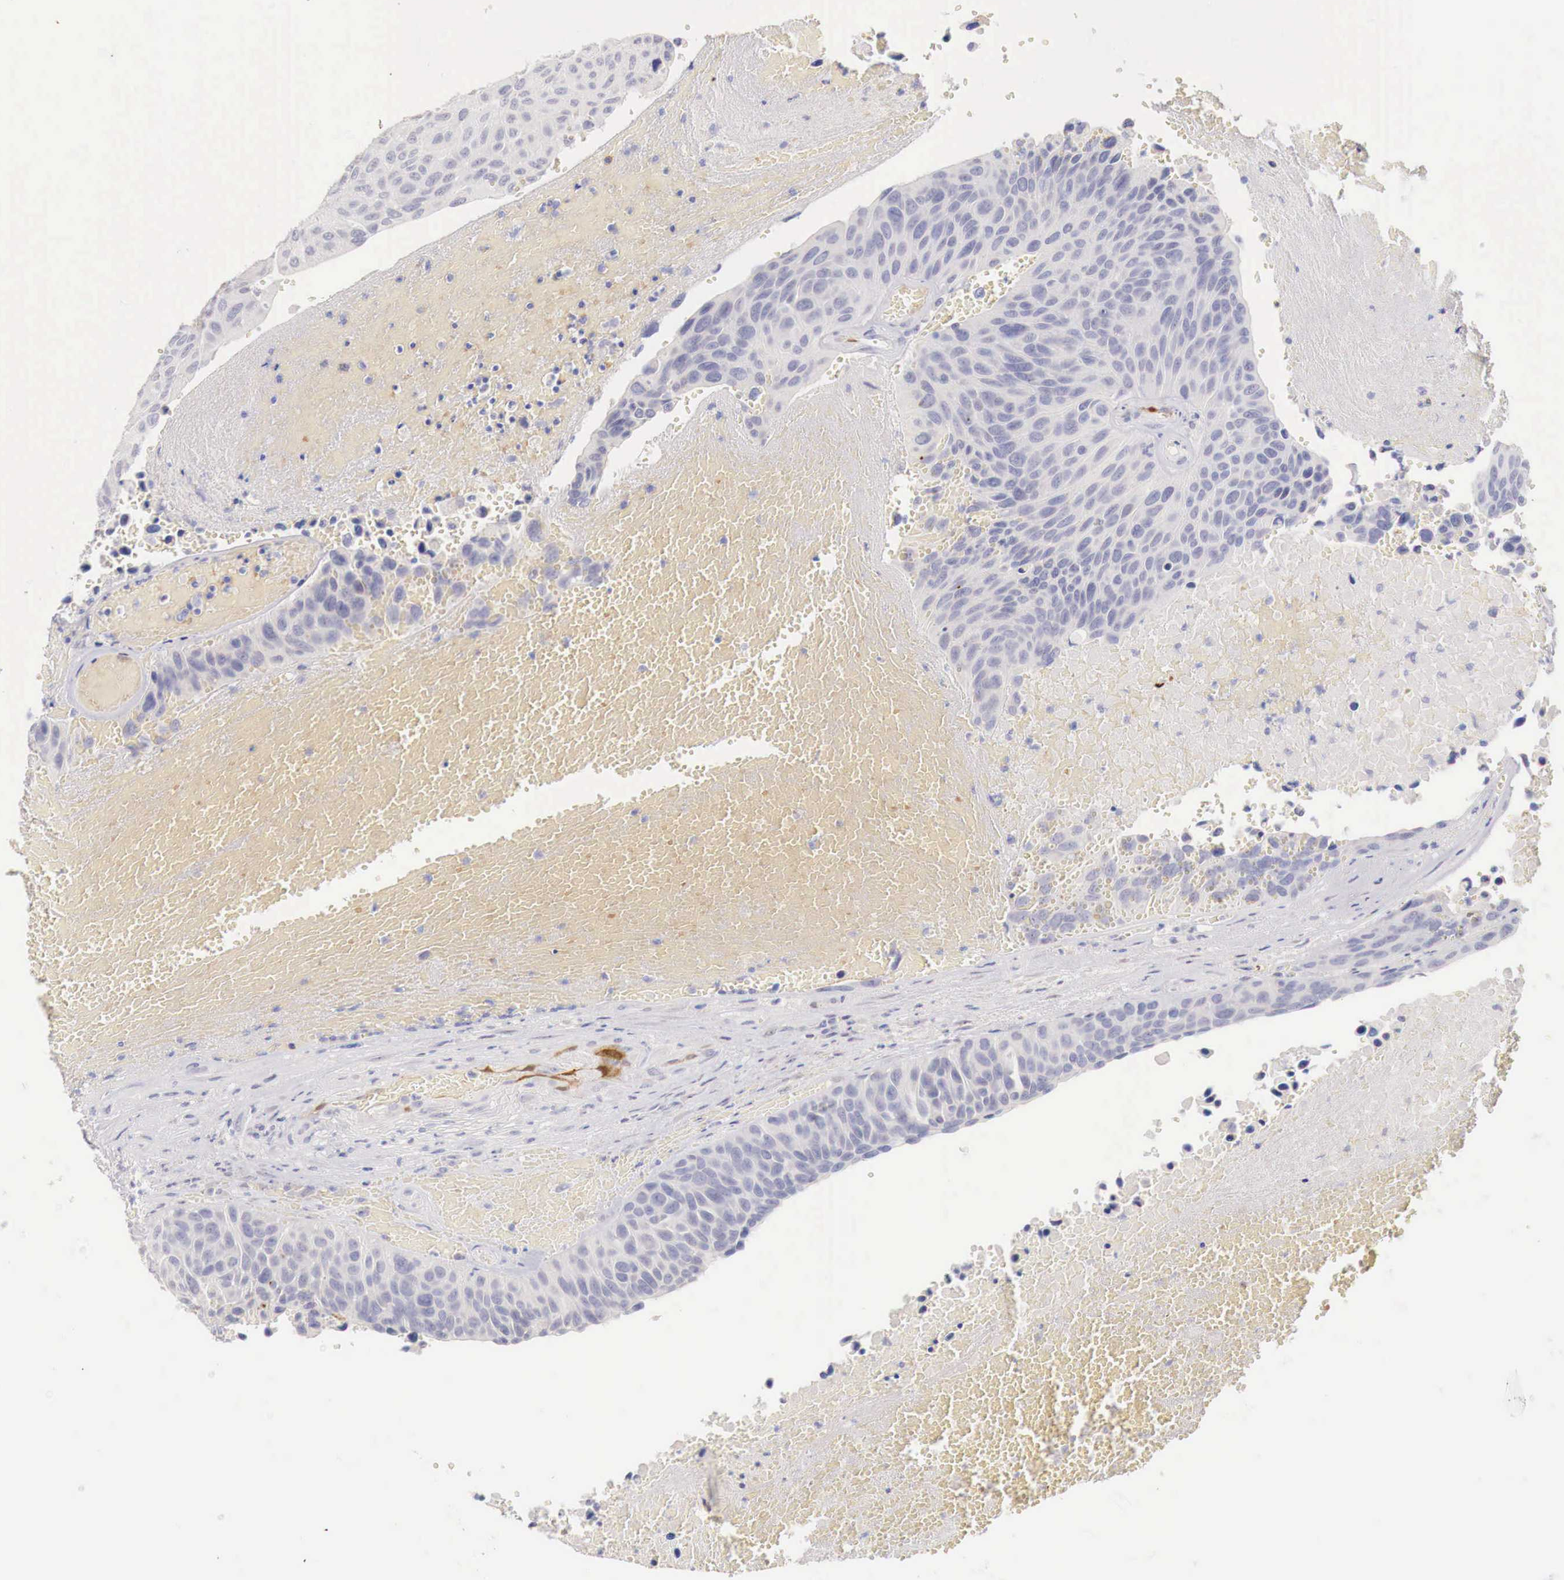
{"staining": {"intensity": "negative", "quantity": "none", "location": "none"}, "tissue": "urothelial cancer", "cell_type": "Tumor cells", "image_type": "cancer", "snomed": [{"axis": "morphology", "description": "Urothelial carcinoma, High grade"}, {"axis": "topography", "description": "Urinary bladder"}], "caption": "Urothelial cancer was stained to show a protein in brown. There is no significant positivity in tumor cells.", "gene": "ITIH6", "patient": {"sex": "male", "age": 66}}